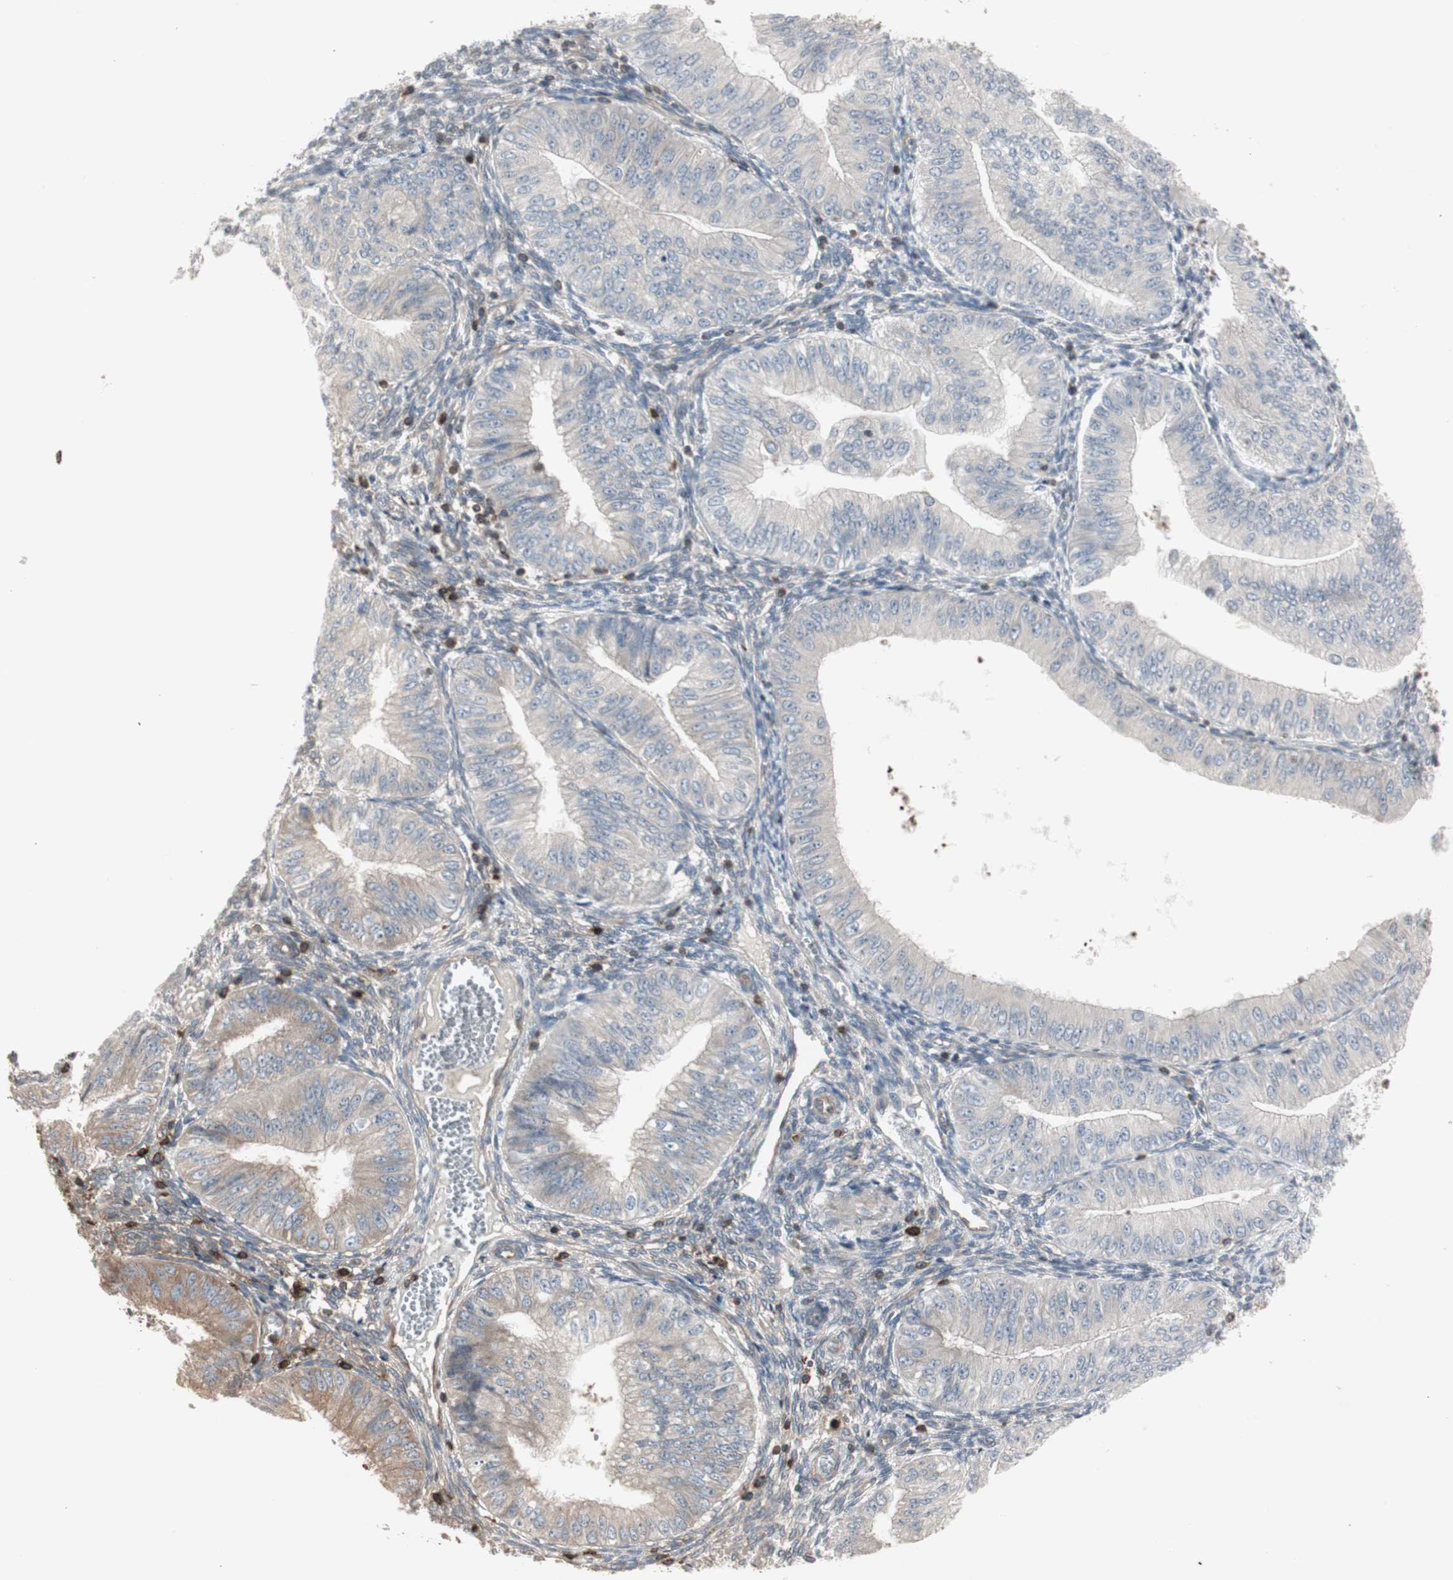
{"staining": {"intensity": "weak", "quantity": ">75%", "location": "cytoplasmic/membranous"}, "tissue": "endometrial cancer", "cell_type": "Tumor cells", "image_type": "cancer", "snomed": [{"axis": "morphology", "description": "Normal tissue, NOS"}, {"axis": "morphology", "description": "Adenocarcinoma, NOS"}, {"axis": "topography", "description": "Endometrium"}], "caption": "Immunohistochemical staining of human adenocarcinoma (endometrial) shows weak cytoplasmic/membranous protein positivity in approximately >75% of tumor cells. Using DAB (3,3'-diaminobenzidine) (brown) and hematoxylin (blue) stains, captured at high magnification using brightfield microscopy.", "gene": "ARHGEF1", "patient": {"sex": "female", "age": 53}}